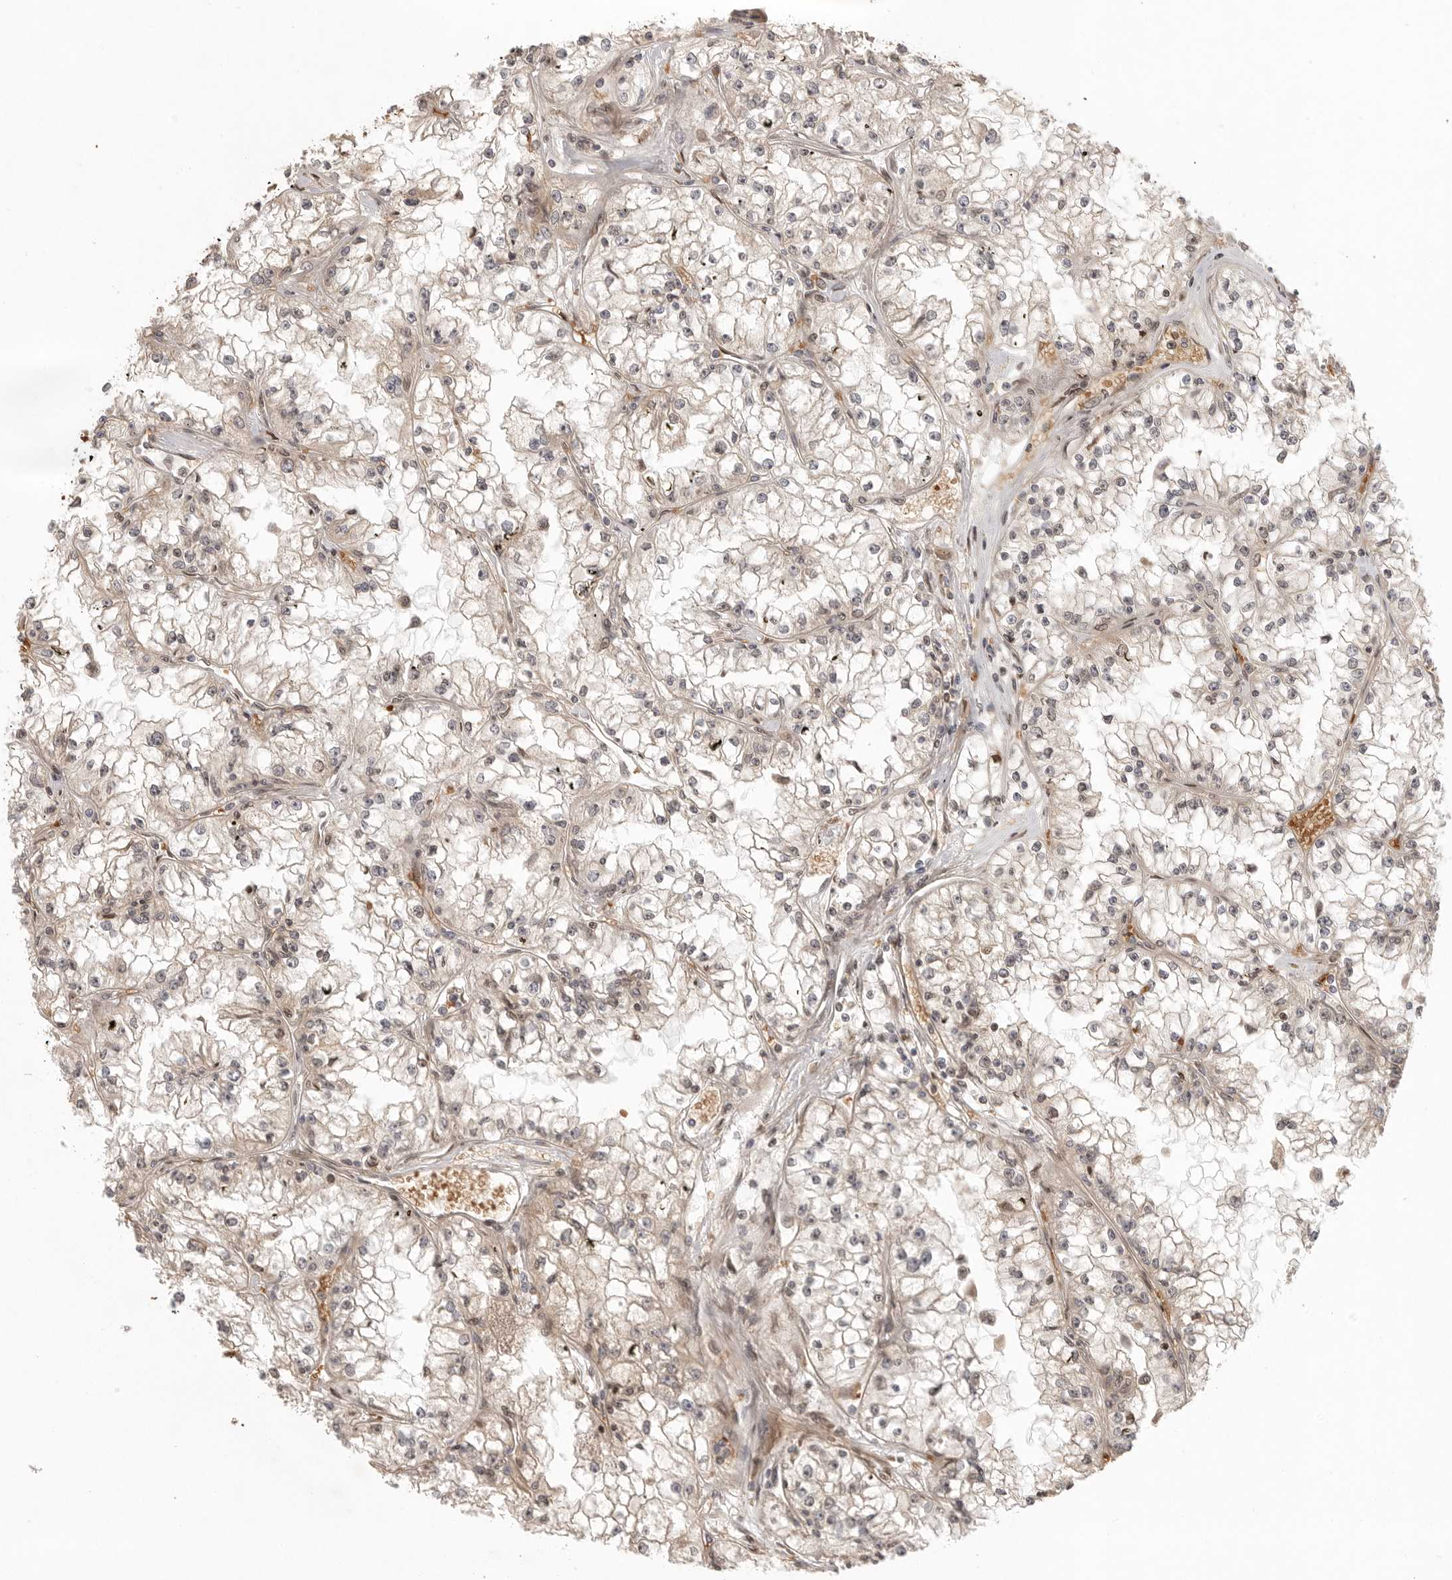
{"staining": {"intensity": "moderate", "quantity": "25%-75%", "location": "cytoplasmic/membranous"}, "tissue": "renal cancer", "cell_type": "Tumor cells", "image_type": "cancer", "snomed": [{"axis": "morphology", "description": "Adenocarcinoma, NOS"}, {"axis": "topography", "description": "Kidney"}], "caption": "Human renal cancer stained with a protein marker exhibits moderate staining in tumor cells.", "gene": "CCPG1", "patient": {"sex": "male", "age": 56}}